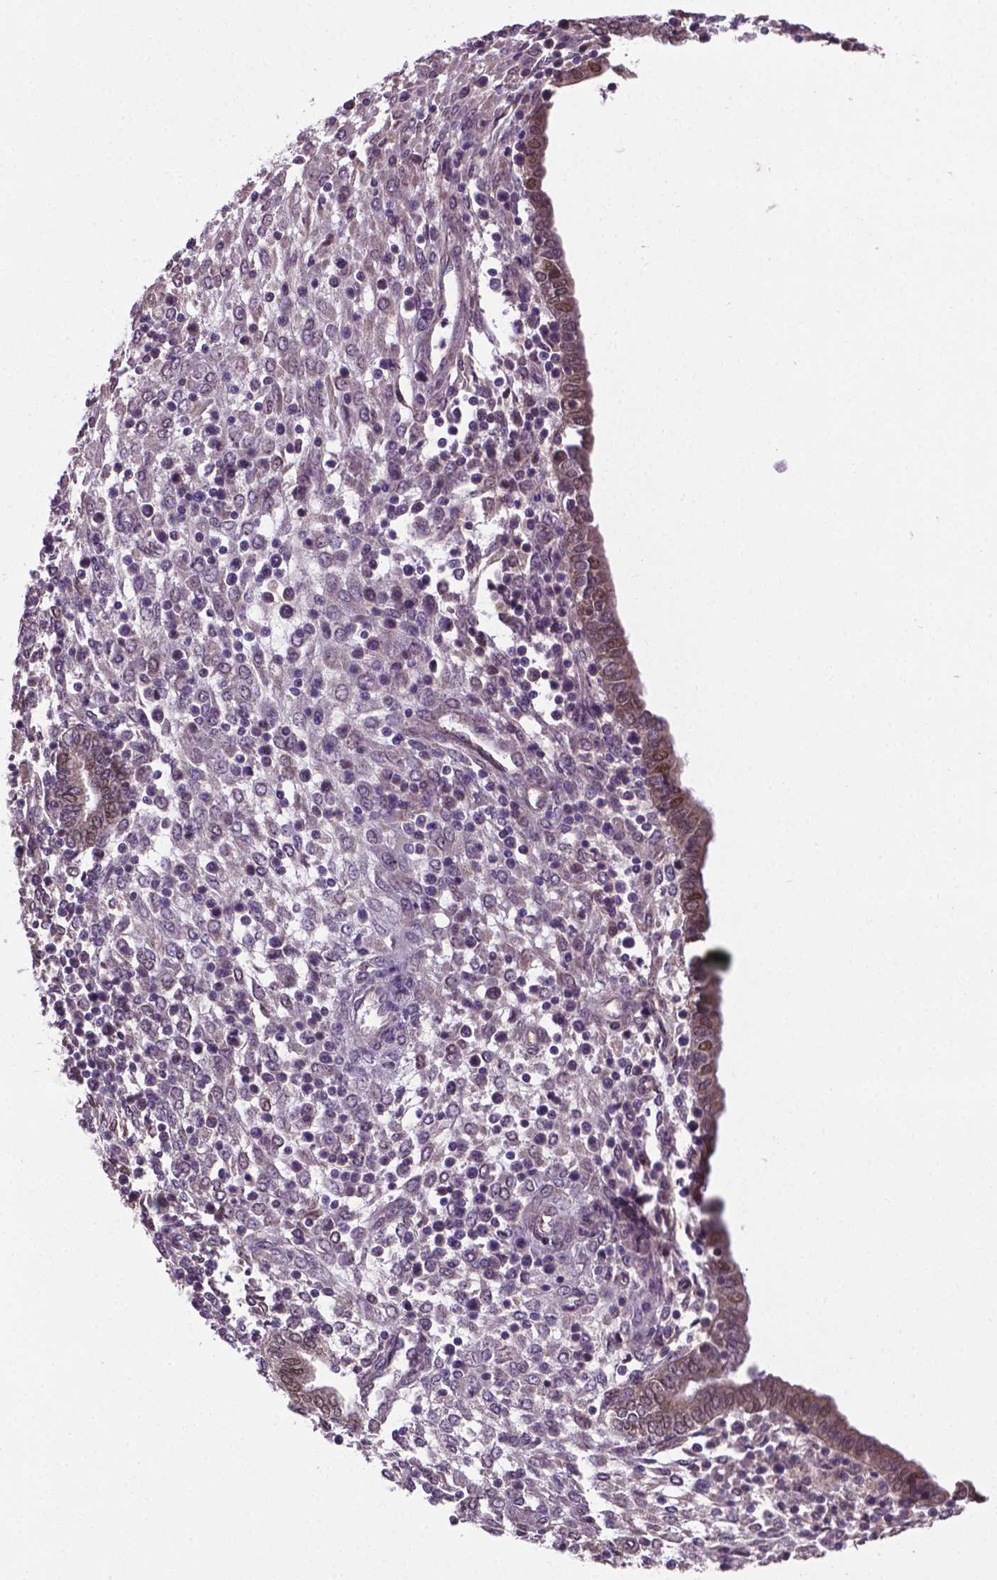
{"staining": {"intensity": "weak", "quantity": ">75%", "location": "nuclear"}, "tissue": "endometrium", "cell_type": "Cells in endometrial stroma", "image_type": "normal", "snomed": [{"axis": "morphology", "description": "Normal tissue, NOS"}, {"axis": "topography", "description": "Endometrium"}], "caption": "A high-resolution photomicrograph shows immunohistochemistry staining of unremarkable endometrium, which demonstrates weak nuclear staining in about >75% of cells in endometrial stroma.", "gene": "ENSG00000289700", "patient": {"sex": "female", "age": 42}}